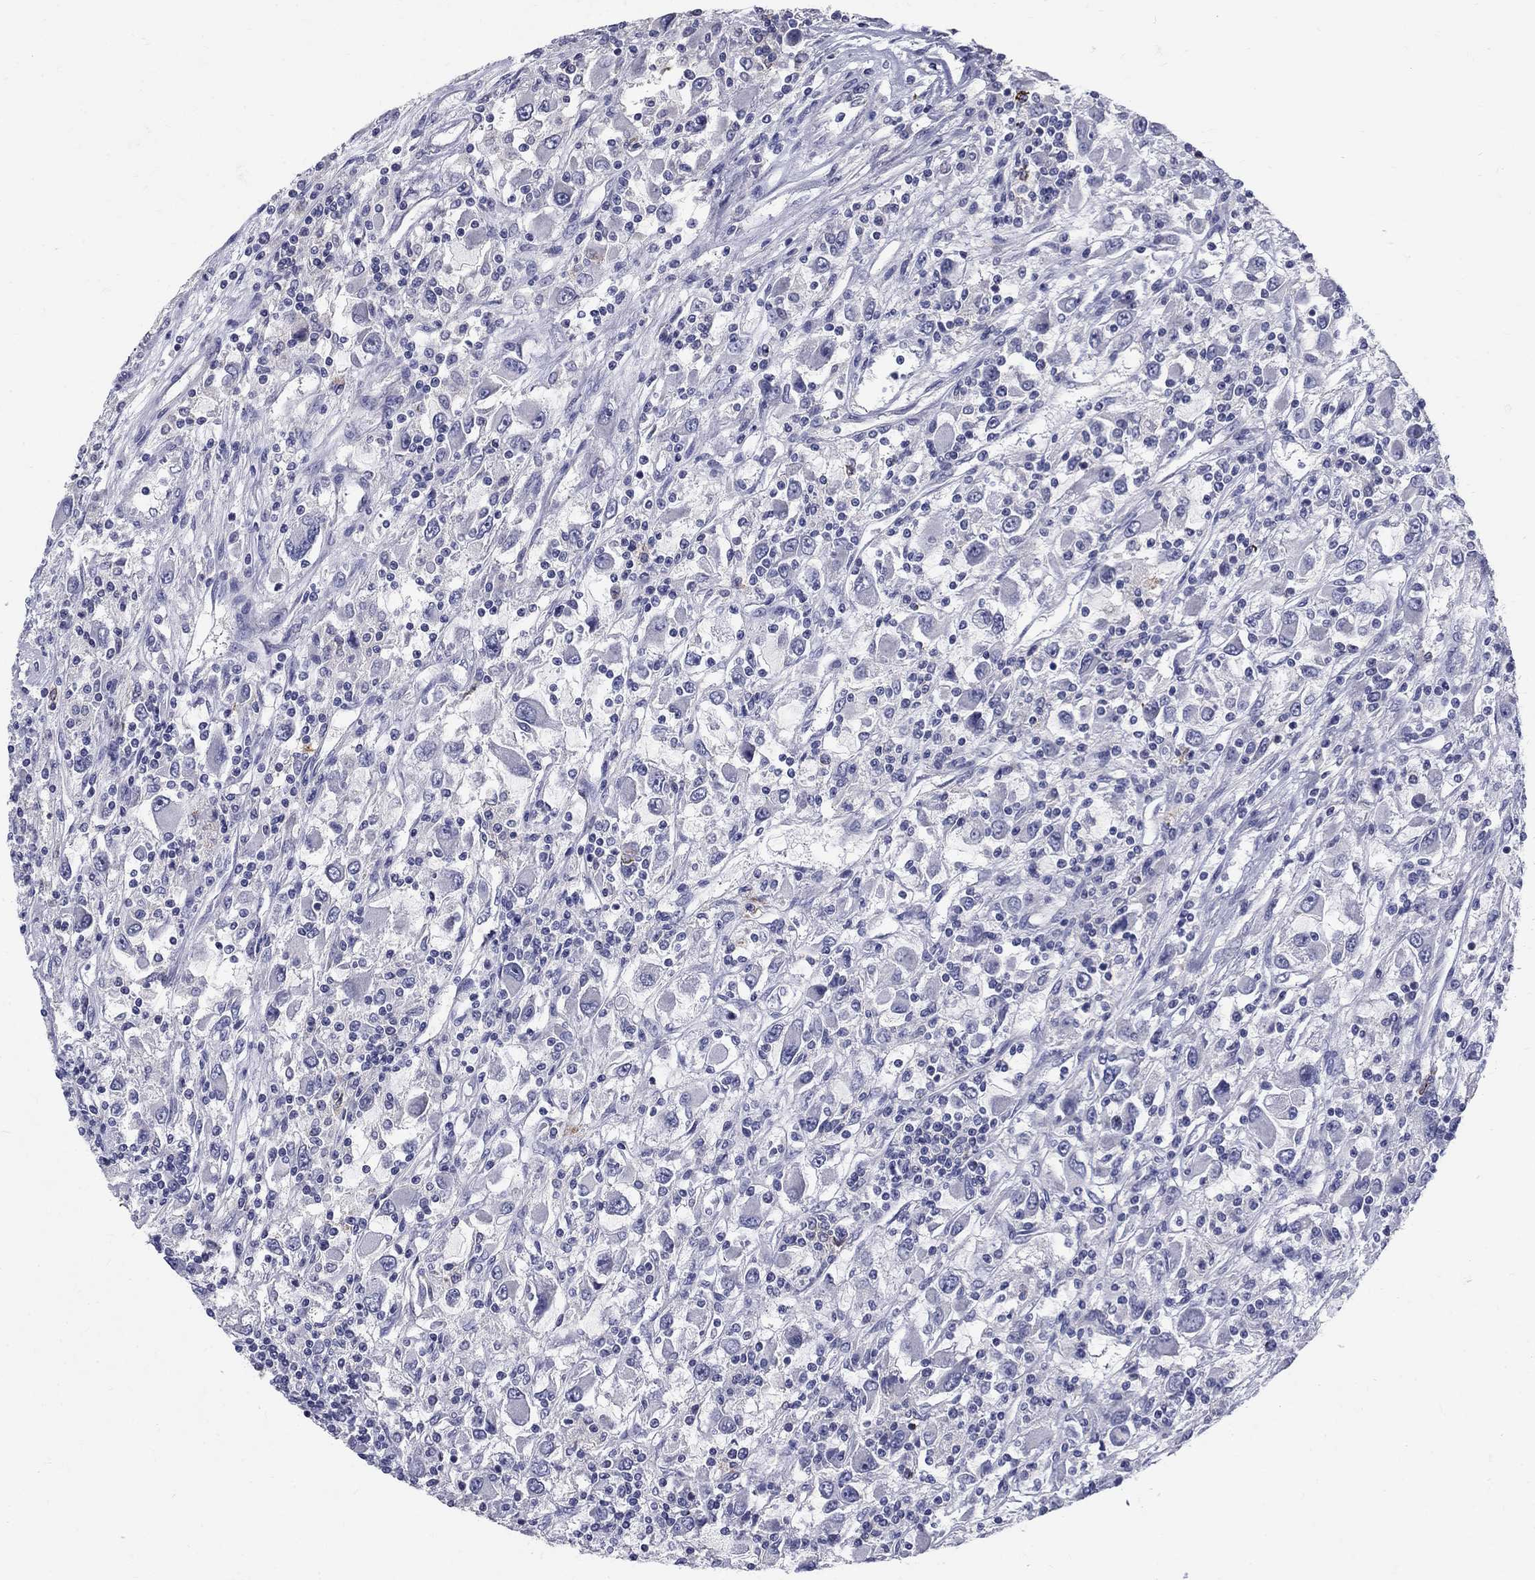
{"staining": {"intensity": "negative", "quantity": "none", "location": "none"}, "tissue": "renal cancer", "cell_type": "Tumor cells", "image_type": "cancer", "snomed": [{"axis": "morphology", "description": "Adenocarcinoma, NOS"}, {"axis": "topography", "description": "Kidney"}], "caption": "The histopathology image exhibits no staining of tumor cells in renal adenocarcinoma.", "gene": "TP53TG5", "patient": {"sex": "female", "age": 67}}